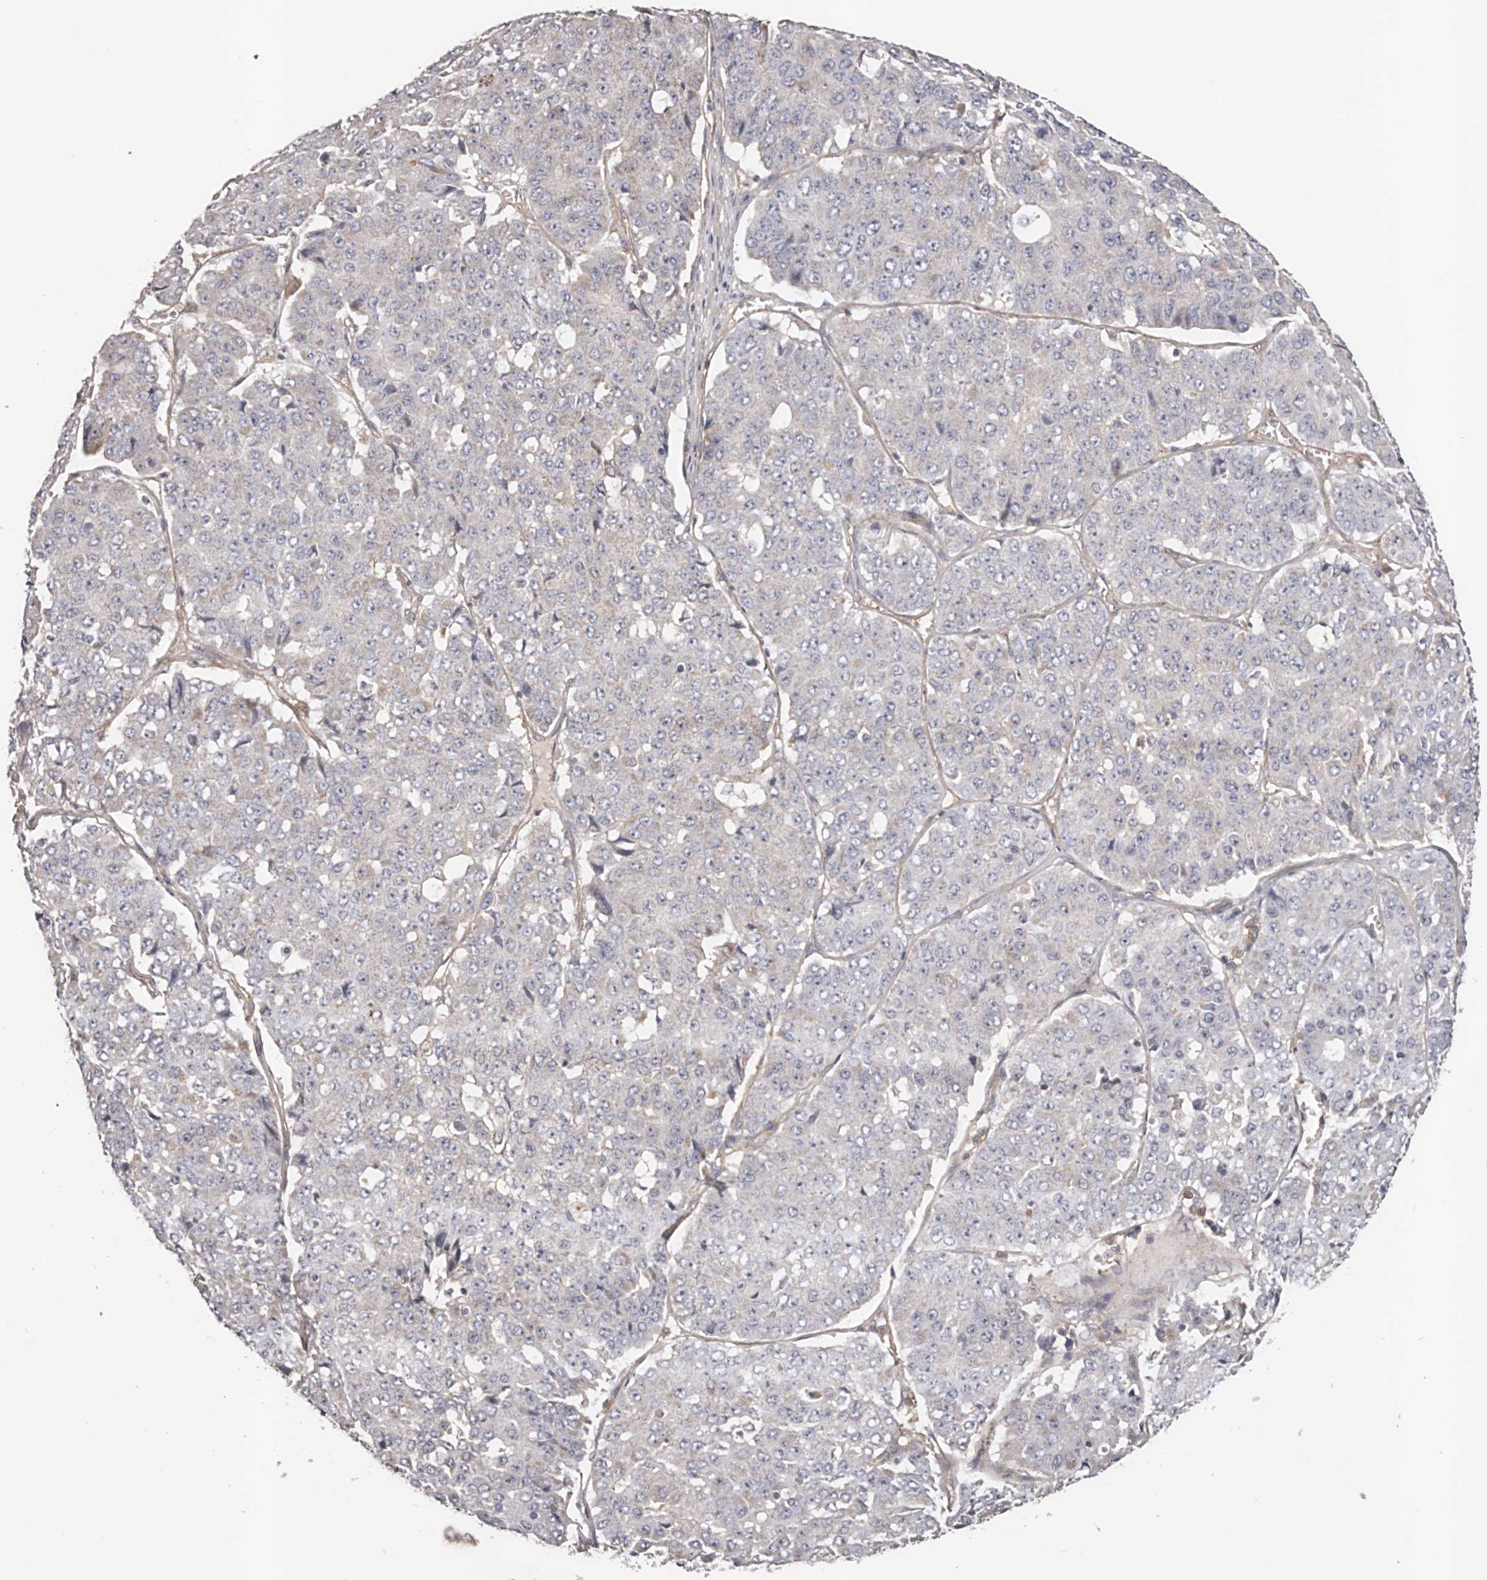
{"staining": {"intensity": "negative", "quantity": "none", "location": "none"}, "tissue": "pancreatic cancer", "cell_type": "Tumor cells", "image_type": "cancer", "snomed": [{"axis": "morphology", "description": "Adenocarcinoma, NOS"}, {"axis": "topography", "description": "Pancreas"}], "caption": "This histopathology image is of pancreatic cancer stained with immunohistochemistry (IHC) to label a protein in brown with the nuclei are counter-stained blue. There is no expression in tumor cells.", "gene": "DMRT2", "patient": {"sex": "male", "age": 50}}